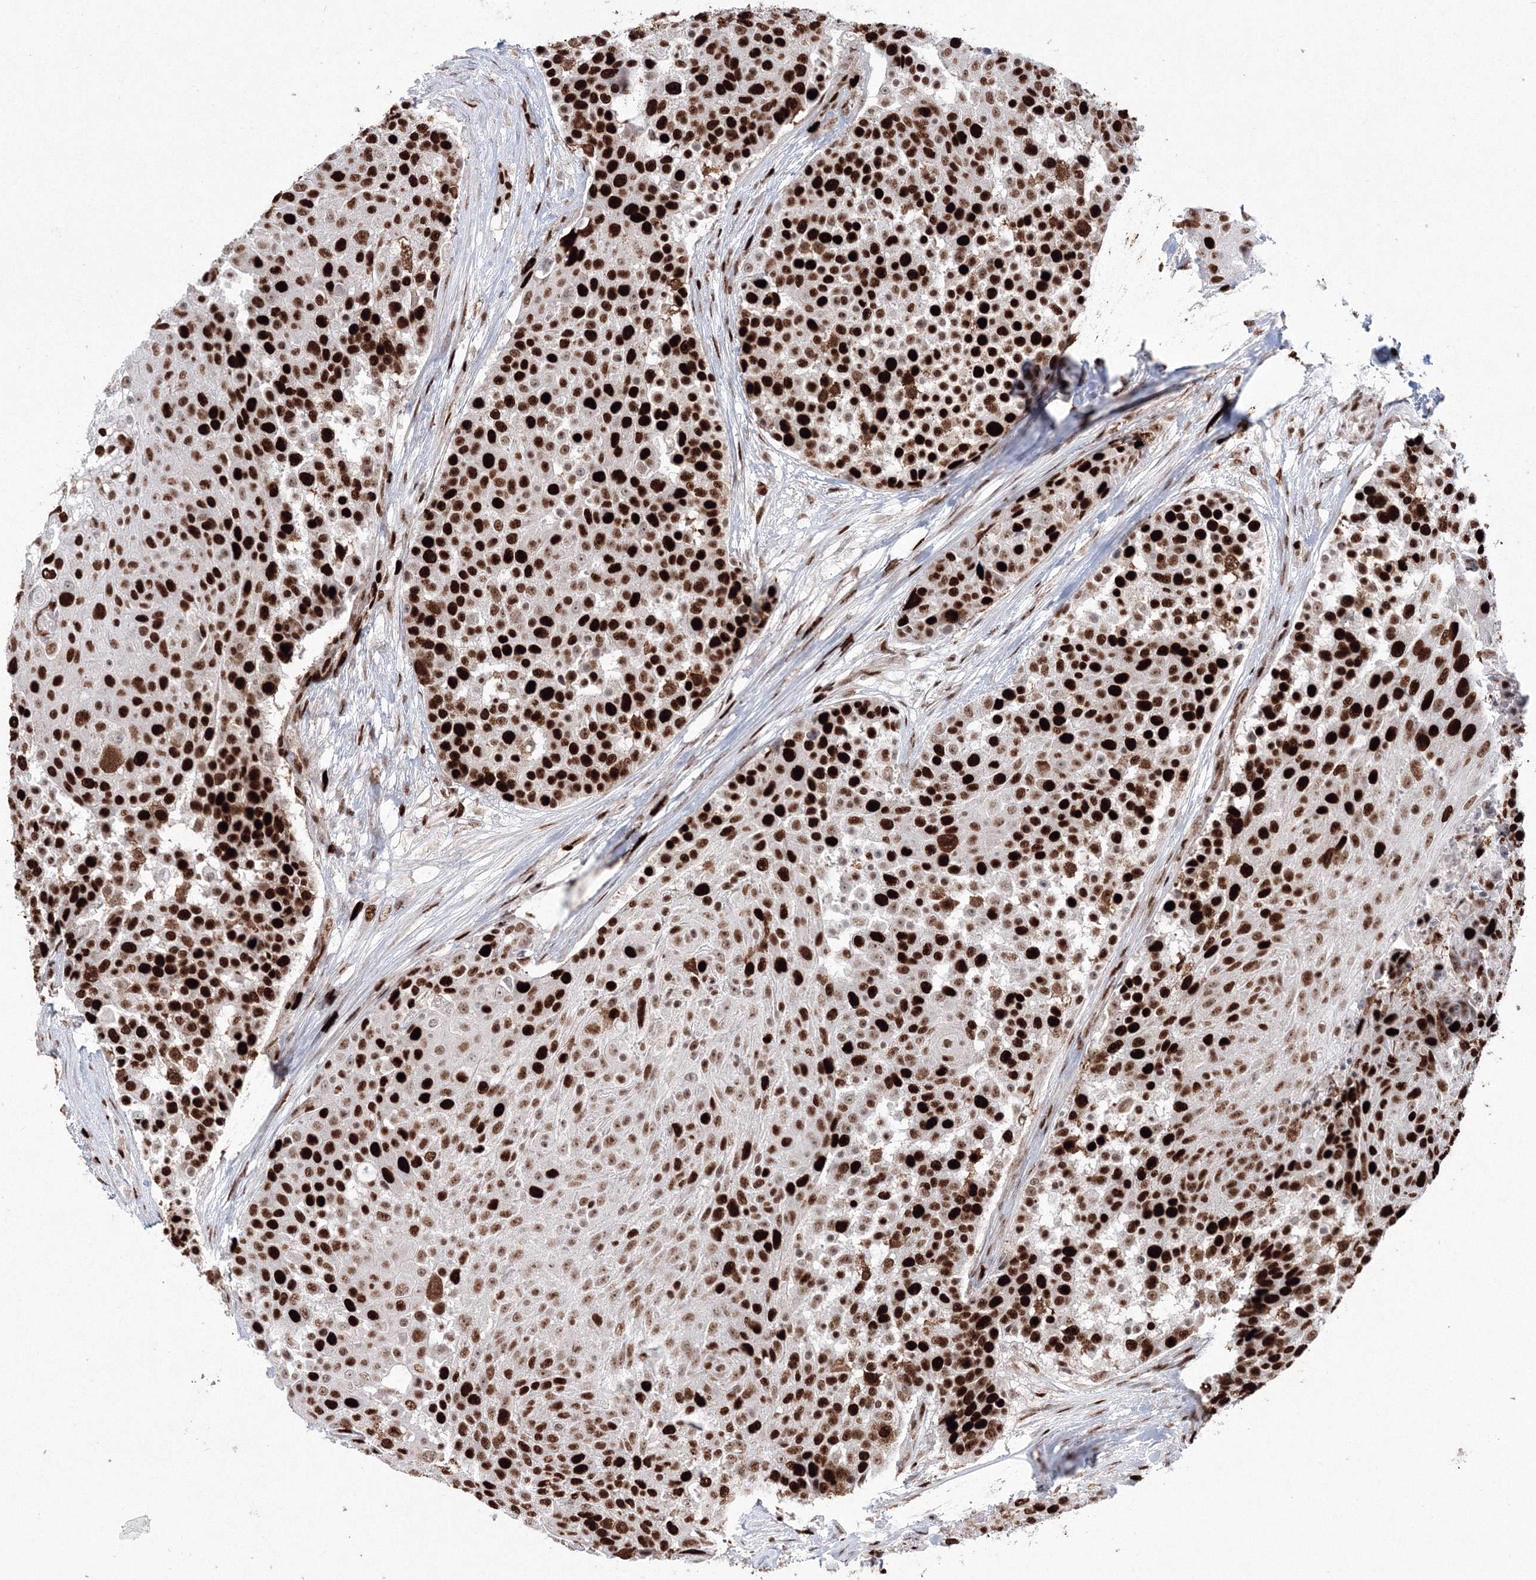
{"staining": {"intensity": "strong", "quantity": ">75%", "location": "nuclear"}, "tissue": "urothelial cancer", "cell_type": "Tumor cells", "image_type": "cancer", "snomed": [{"axis": "morphology", "description": "Urothelial carcinoma, High grade"}, {"axis": "topography", "description": "Urinary bladder"}], "caption": "Human urothelial carcinoma (high-grade) stained for a protein (brown) reveals strong nuclear positive expression in approximately >75% of tumor cells.", "gene": "LIG1", "patient": {"sex": "female", "age": 63}}